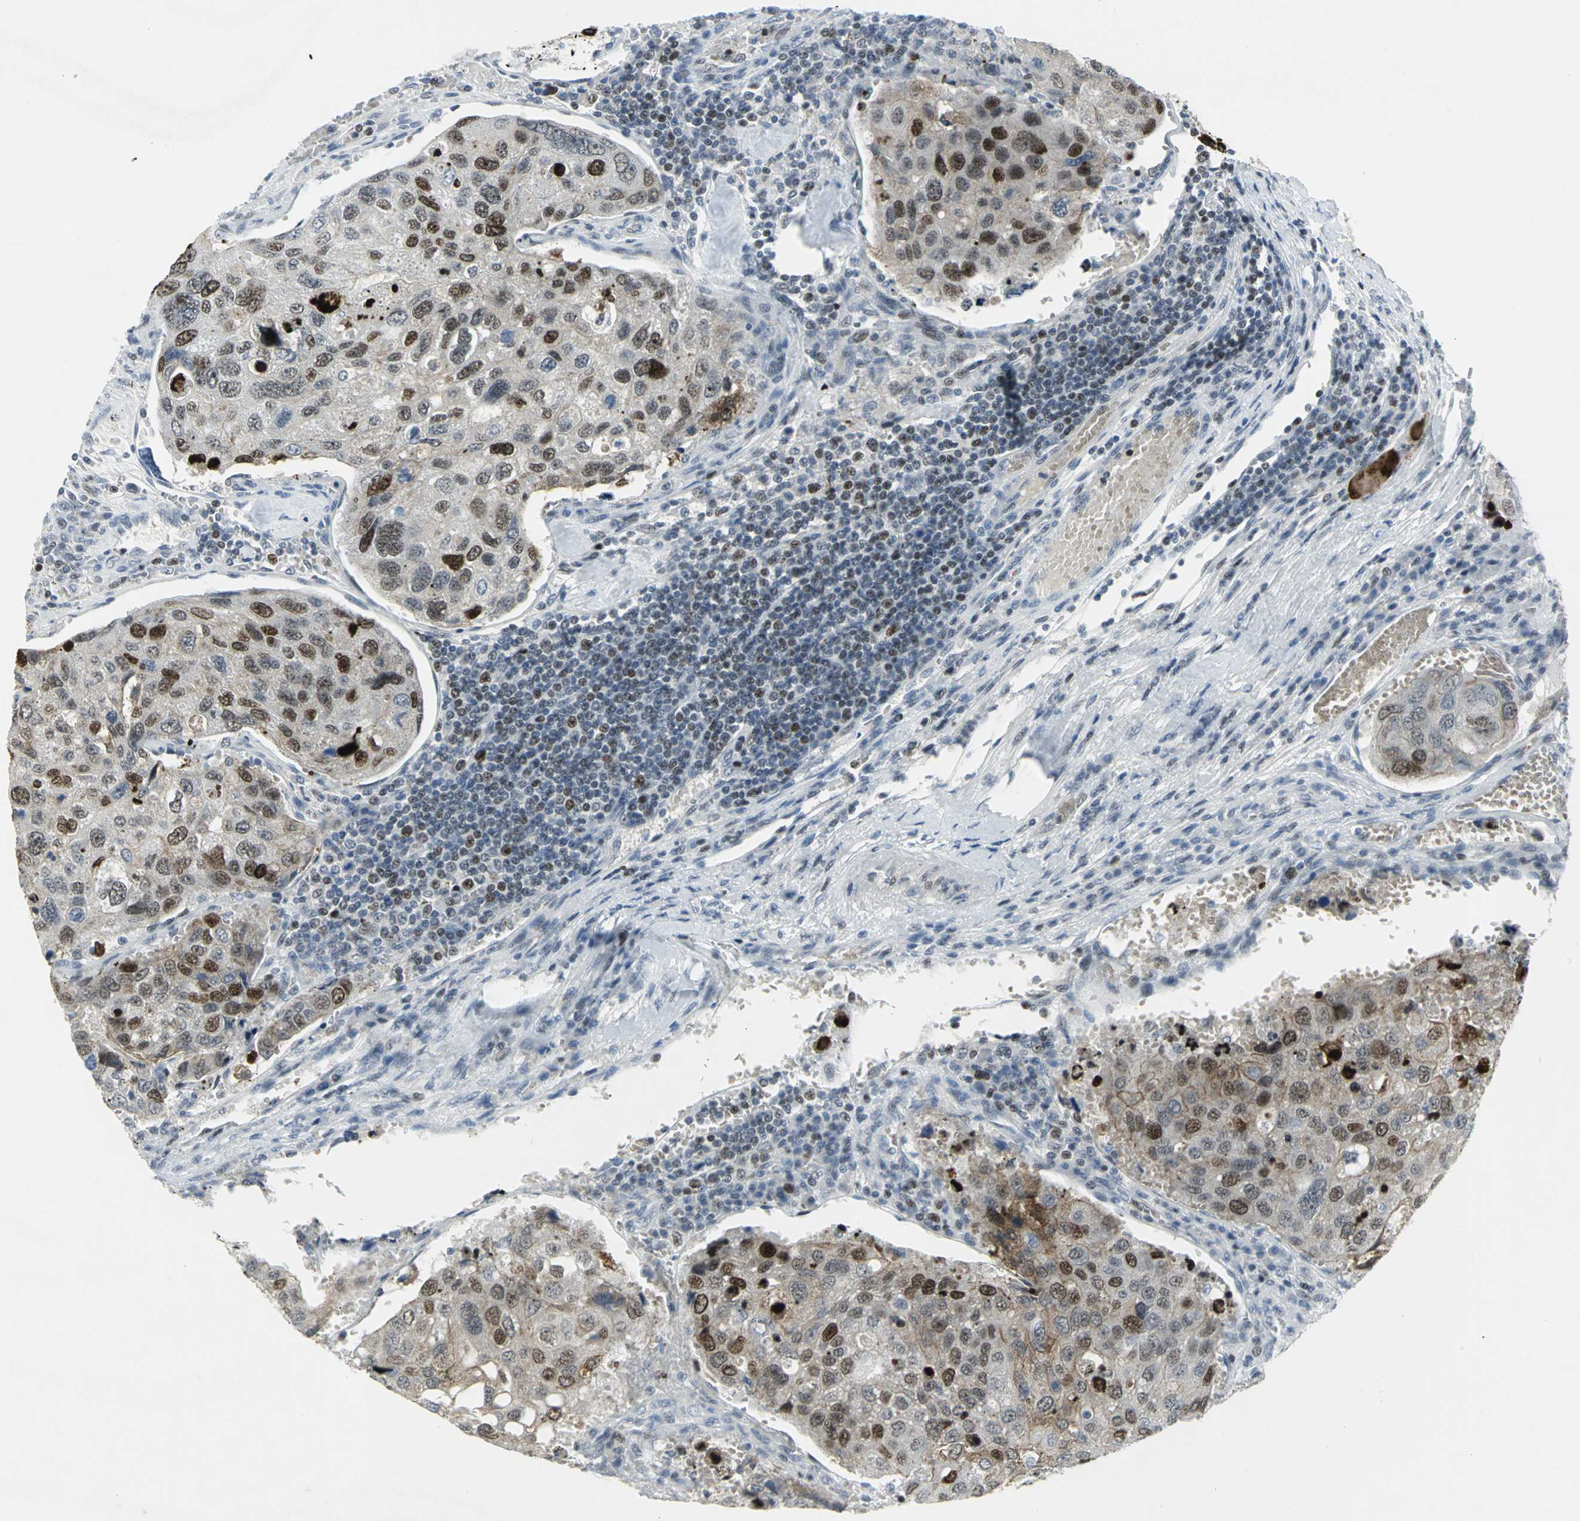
{"staining": {"intensity": "strong", "quantity": "25%-75%", "location": "nuclear"}, "tissue": "urothelial cancer", "cell_type": "Tumor cells", "image_type": "cancer", "snomed": [{"axis": "morphology", "description": "Urothelial carcinoma, High grade"}, {"axis": "topography", "description": "Lymph node"}, {"axis": "topography", "description": "Urinary bladder"}], "caption": "Protein expression by immunohistochemistry displays strong nuclear positivity in about 25%-75% of tumor cells in high-grade urothelial carcinoma.", "gene": "RPA1", "patient": {"sex": "male", "age": 51}}